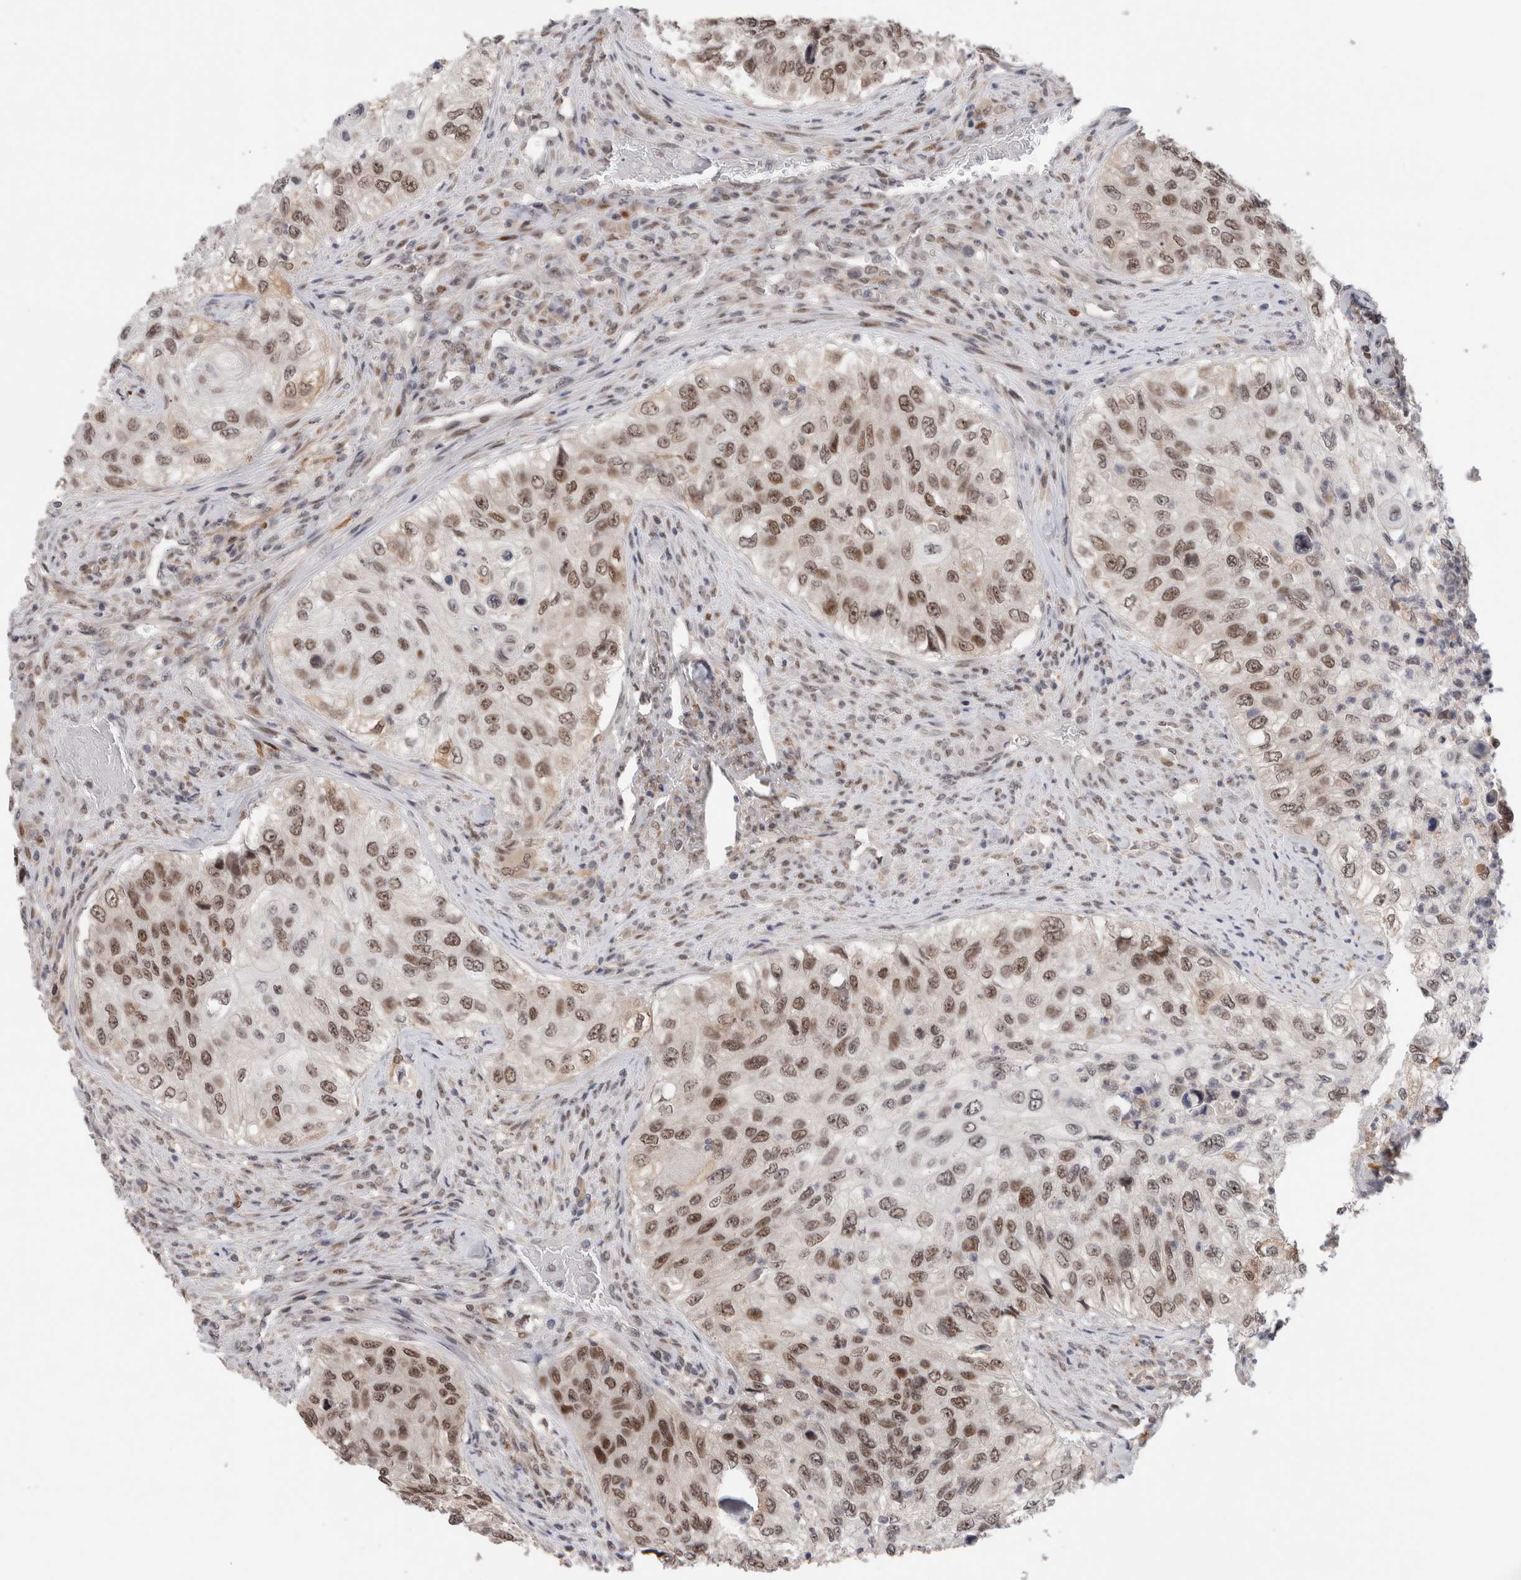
{"staining": {"intensity": "moderate", "quantity": ">75%", "location": "nuclear"}, "tissue": "urothelial cancer", "cell_type": "Tumor cells", "image_type": "cancer", "snomed": [{"axis": "morphology", "description": "Urothelial carcinoma, High grade"}, {"axis": "topography", "description": "Urinary bladder"}], "caption": "A brown stain highlights moderate nuclear staining of a protein in urothelial cancer tumor cells.", "gene": "ZNF521", "patient": {"sex": "female", "age": 60}}